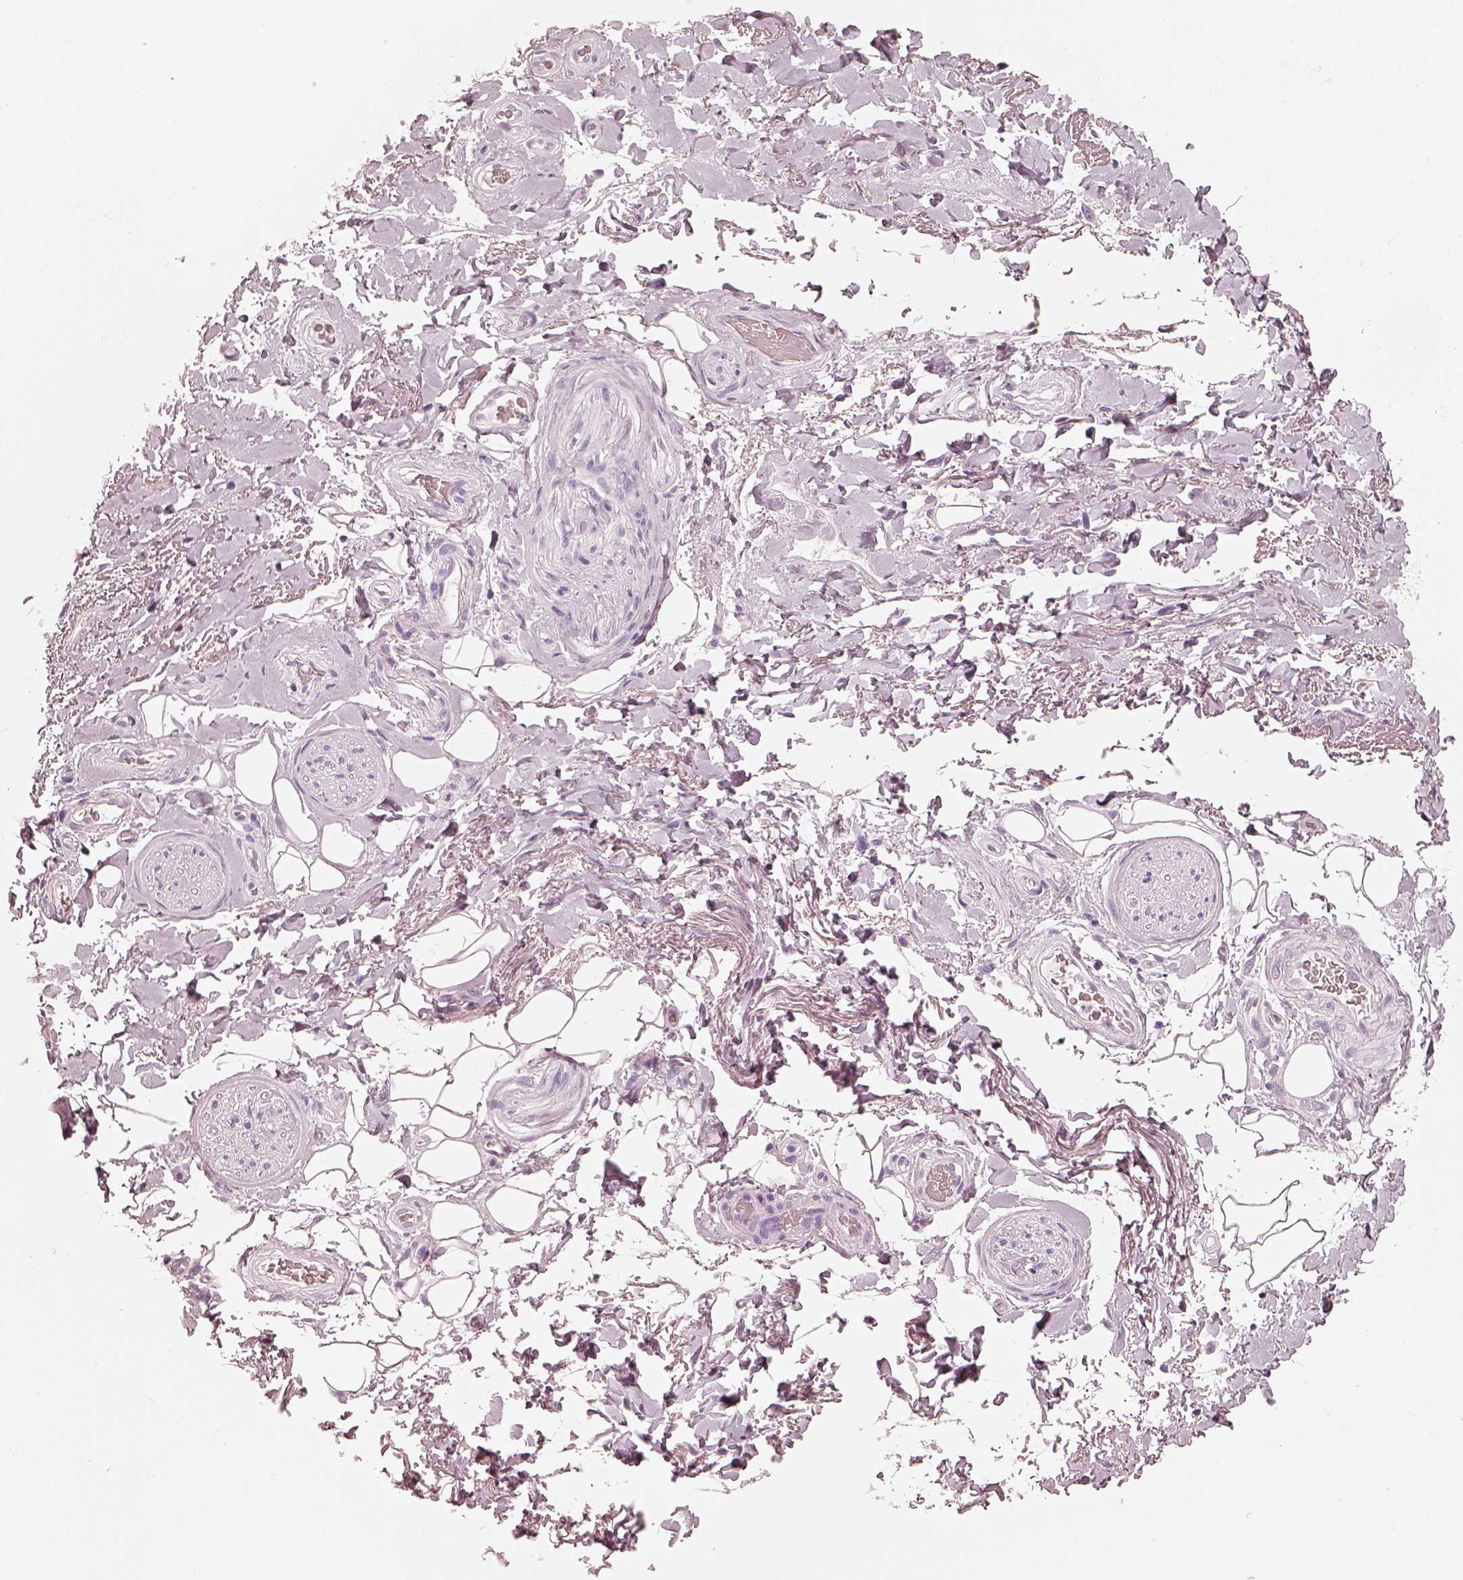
{"staining": {"intensity": "negative", "quantity": "none", "location": "none"}, "tissue": "adipose tissue", "cell_type": "Adipocytes", "image_type": "normal", "snomed": [{"axis": "morphology", "description": "Normal tissue, NOS"}, {"axis": "topography", "description": "Anal"}, {"axis": "topography", "description": "Peripheral nerve tissue"}], "caption": "A high-resolution histopathology image shows IHC staining of unremarkable adipose tissue, which shows no significant positivity in adipocytes. (DAB (3,3'-diaminobenzidine) IHC with hematoxylin counter stain).", "gene": "R3HDML", "patient": {"sex": "male", "age": 53}}